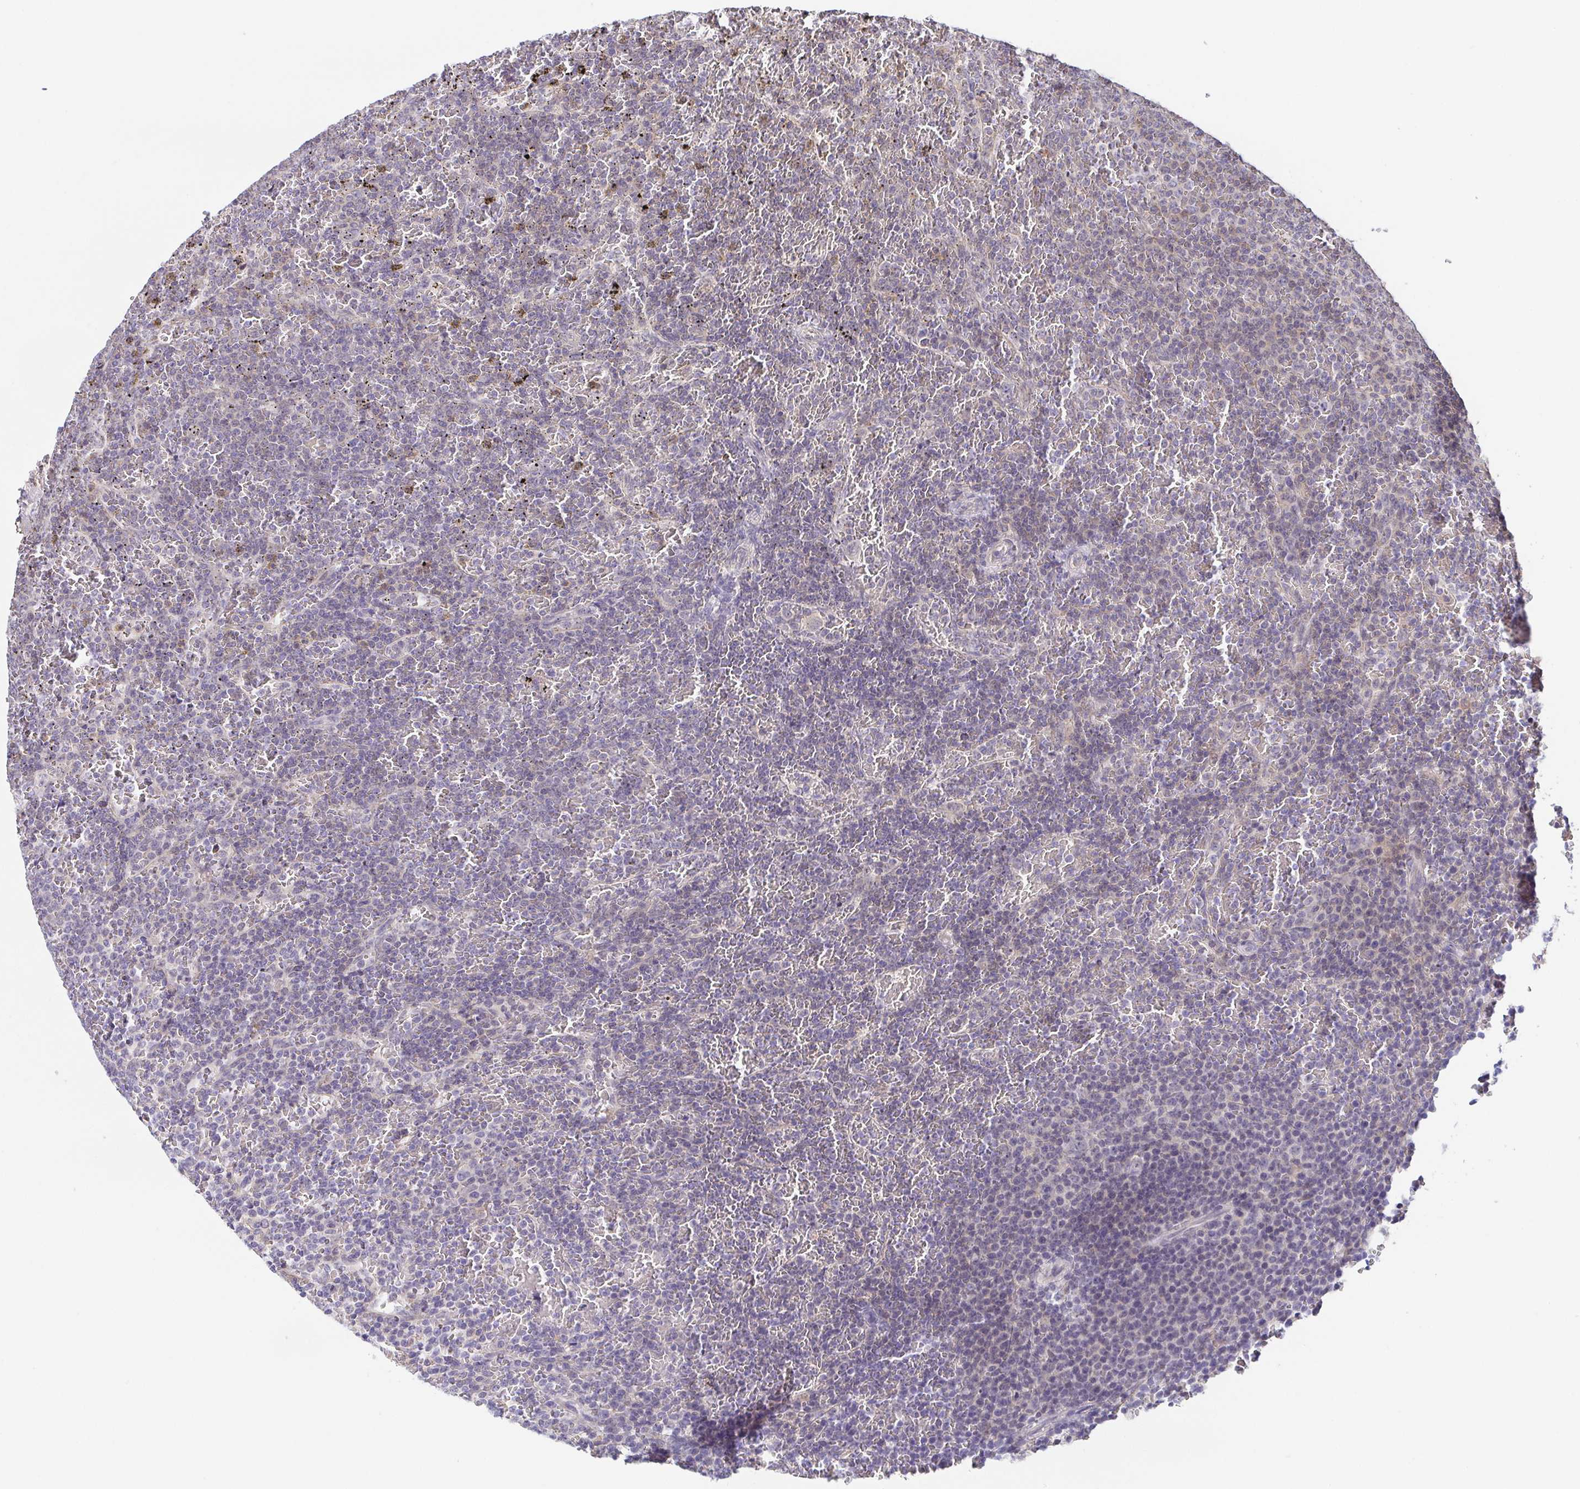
{"staining": {"intensity": "negative", "quantity": "none", "location": "none"}, "tissue": "lymphoma", "cell_type": "Tumor cells", "image_type": "cancer", "snomed": [{"axis": "morphology", "description": "Malignant lymphoma, non-Hodgkin's type, Low grade"}, {"axis": "topography", "description": "Spleen"}], "caption": "A high-resolution micrograph shows IHC staining of lymphoma, which reveals no significant expression in tumor cells. (Brightfield microscopy of DAB immunohistochemistry (IHC) at high magnification).", "gene": "PREPL", "patient": {"sex": "female", "age": 77}}